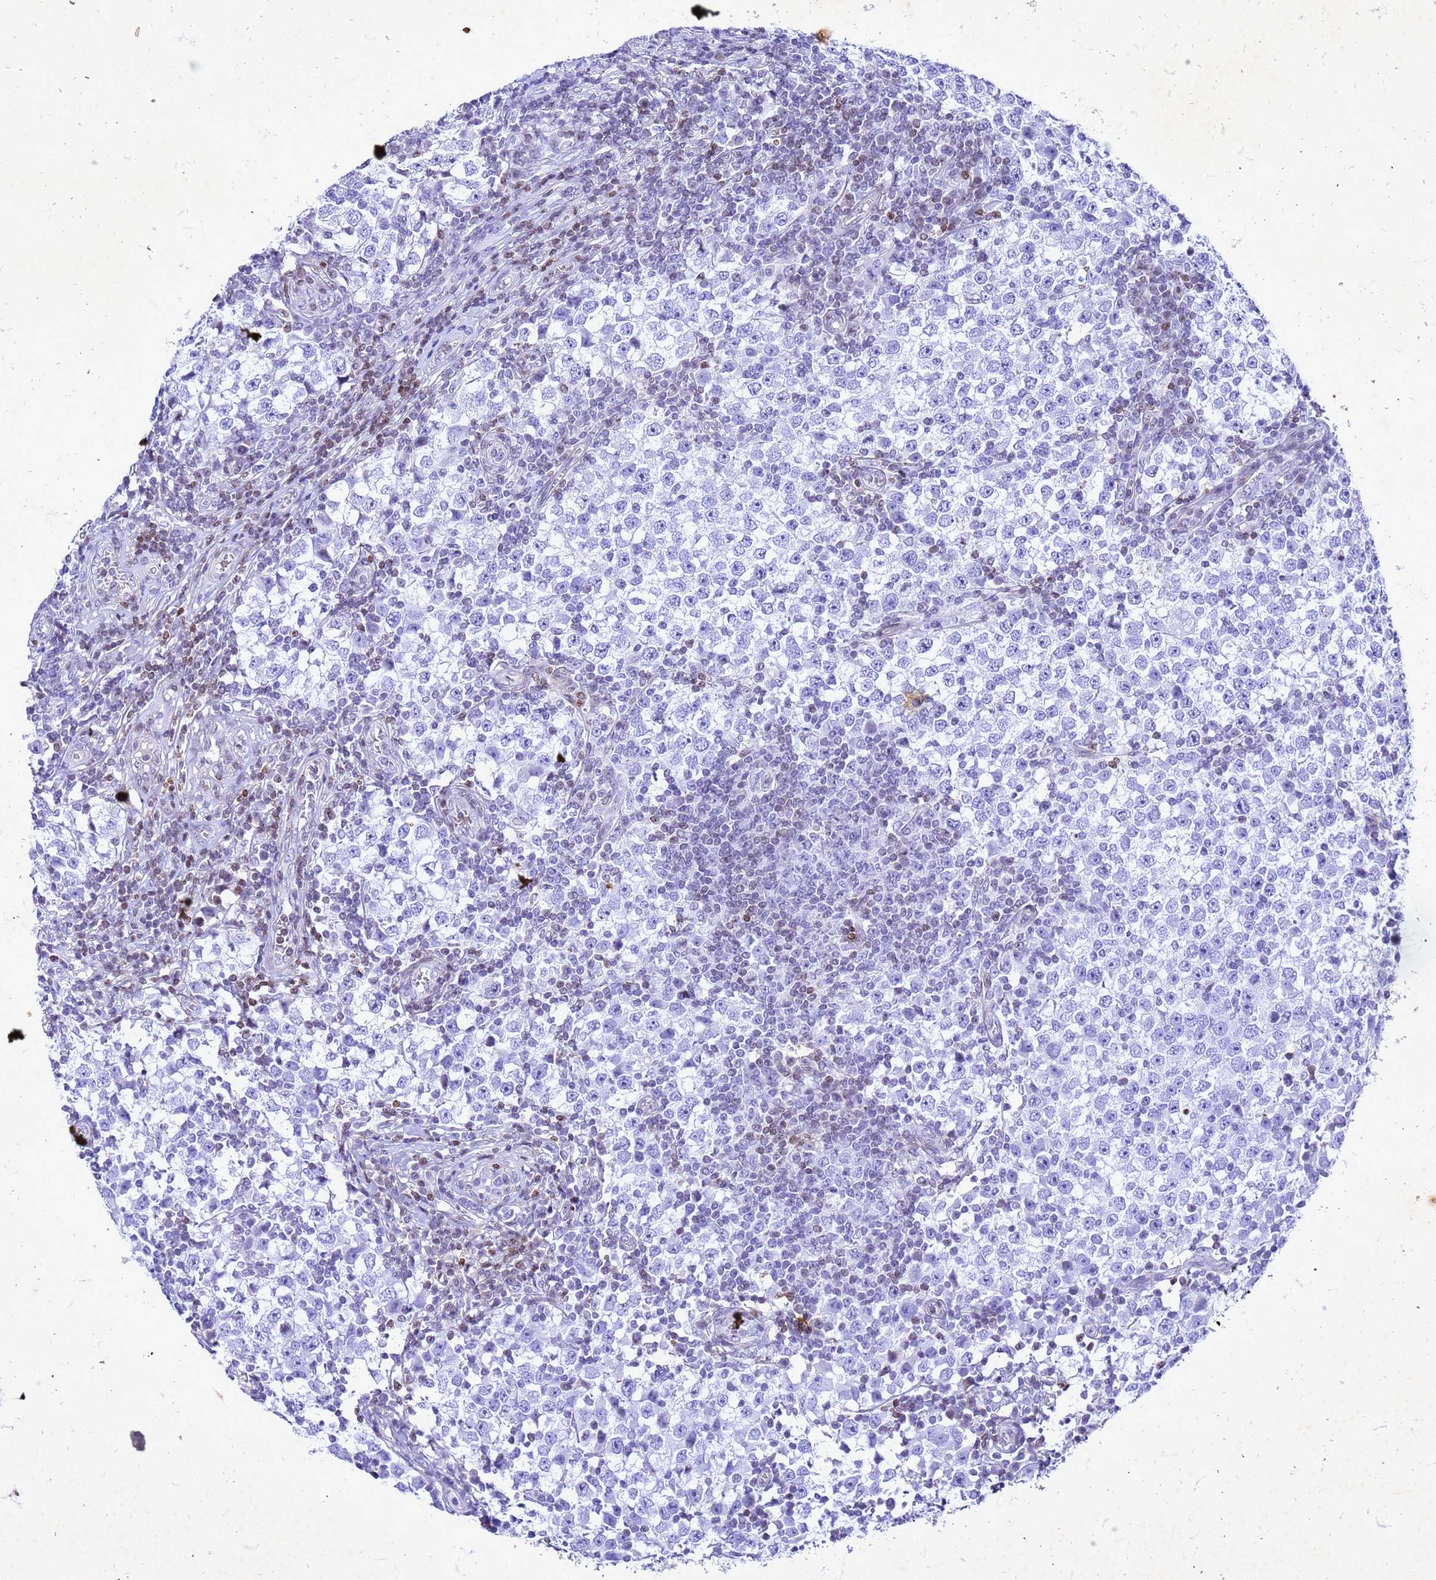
{"staining": {"intensity": "negative", "quantity": "none", "location": "none"}, "tissue": "testis cancer", "cell_type": "Tumor cells", "image_type": "cancer", "snomed": [{"axis": "morphology", "description": "Seminoma, NOS"}, {"axis": "topography", "description": "Testis"}], "caption": "The photomicrograph displays no staining of tumor cells in testis seminoma. (Brightfield microscopy of DAB IHC at high magnification).", "gene": "COPS9", "patient": {"sex": "male", "age": 65}}